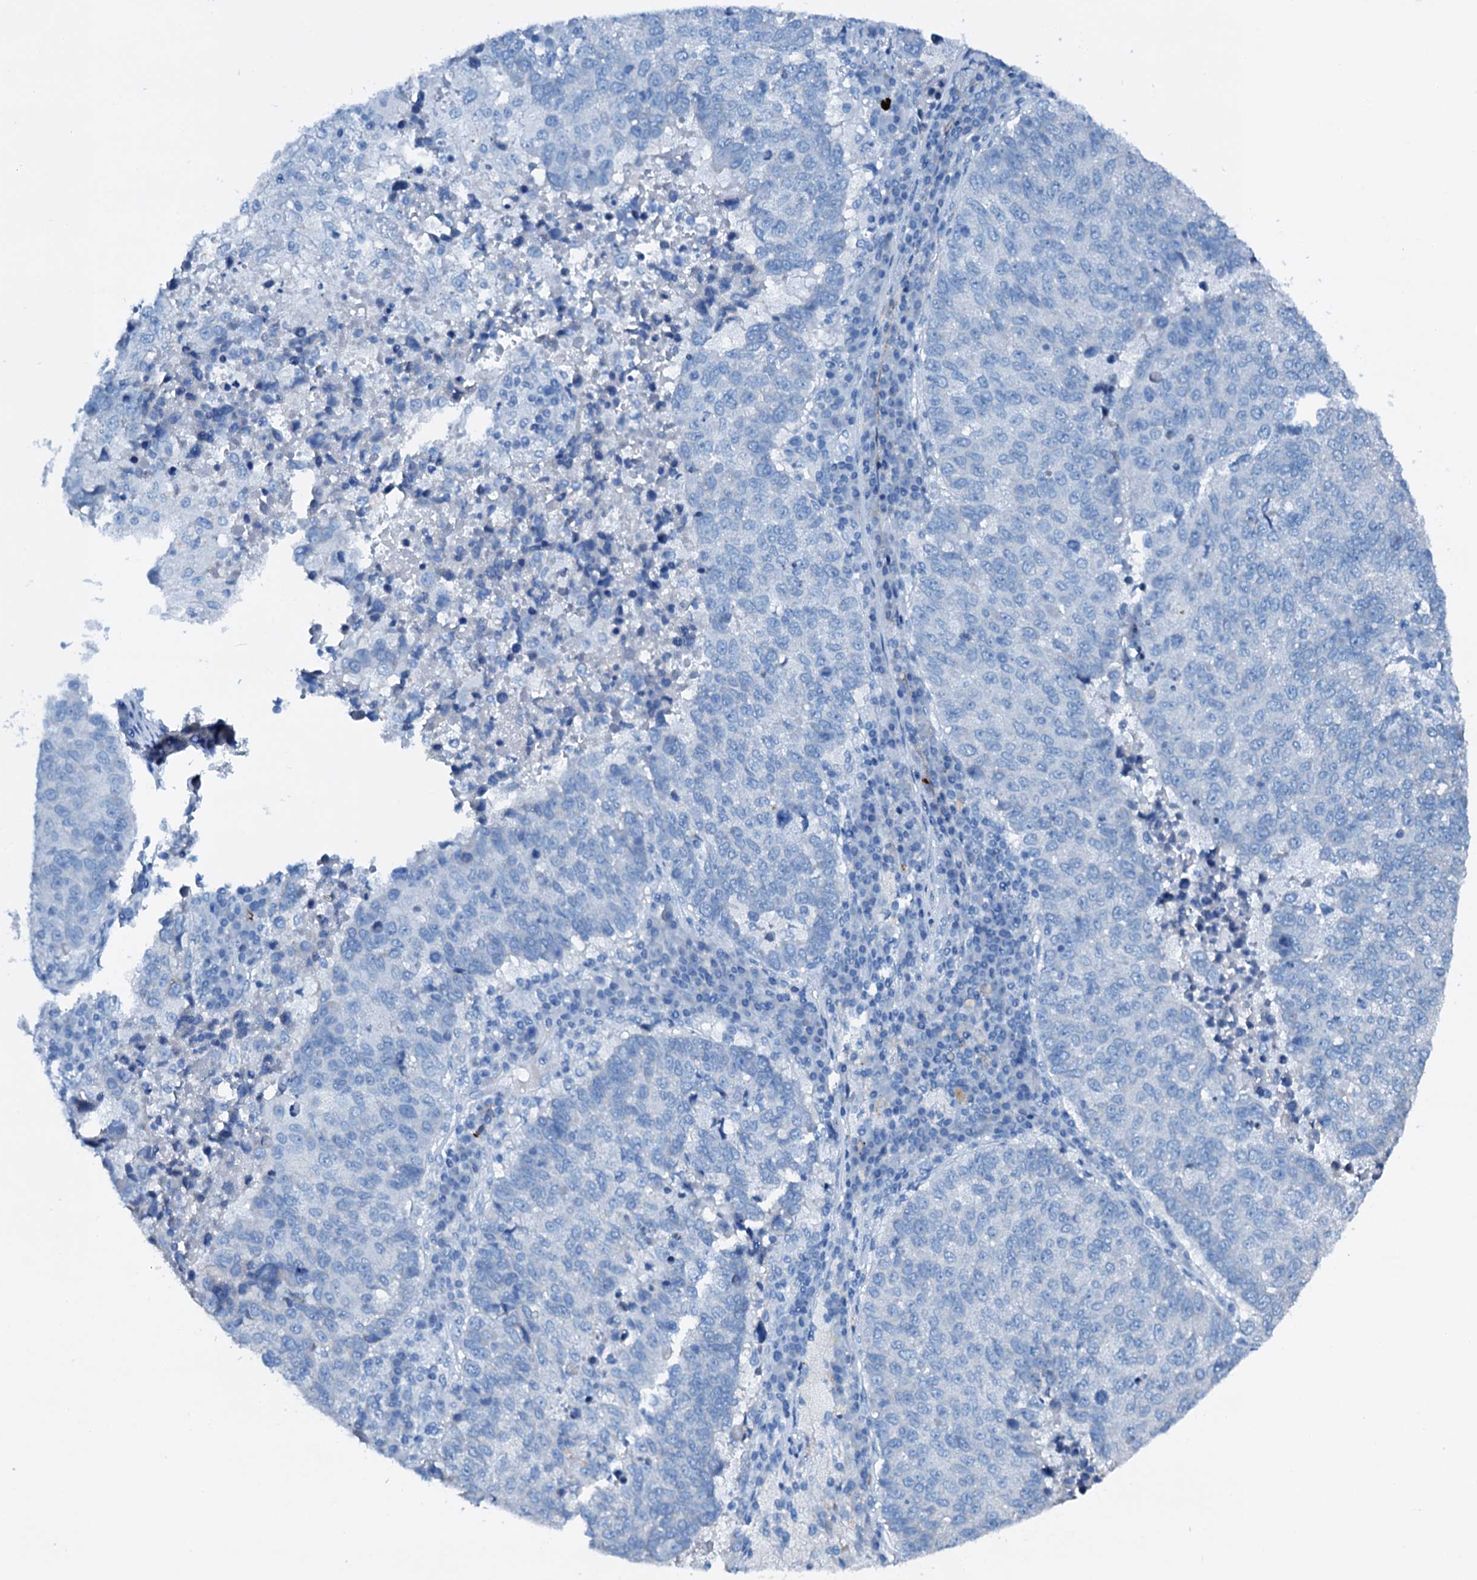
{"staining": {"intensity": "negative", "quantity": "none", "location": "none"}, "tissue": "lung cancer", "cell_type": "Tumor cells", "image_type": "cancer", "snomed": [{"axis": "morphology", "description": "Squamous cell carcinoma, NOS"}, {"axis": "topography", "description": "Lung"}], "caption": "Micrograph shows no protein positivity in tumor cells of lung cancer tissue.", "gene": "C1QTNF4", "patient": {"sex": "male", "age": 73}}